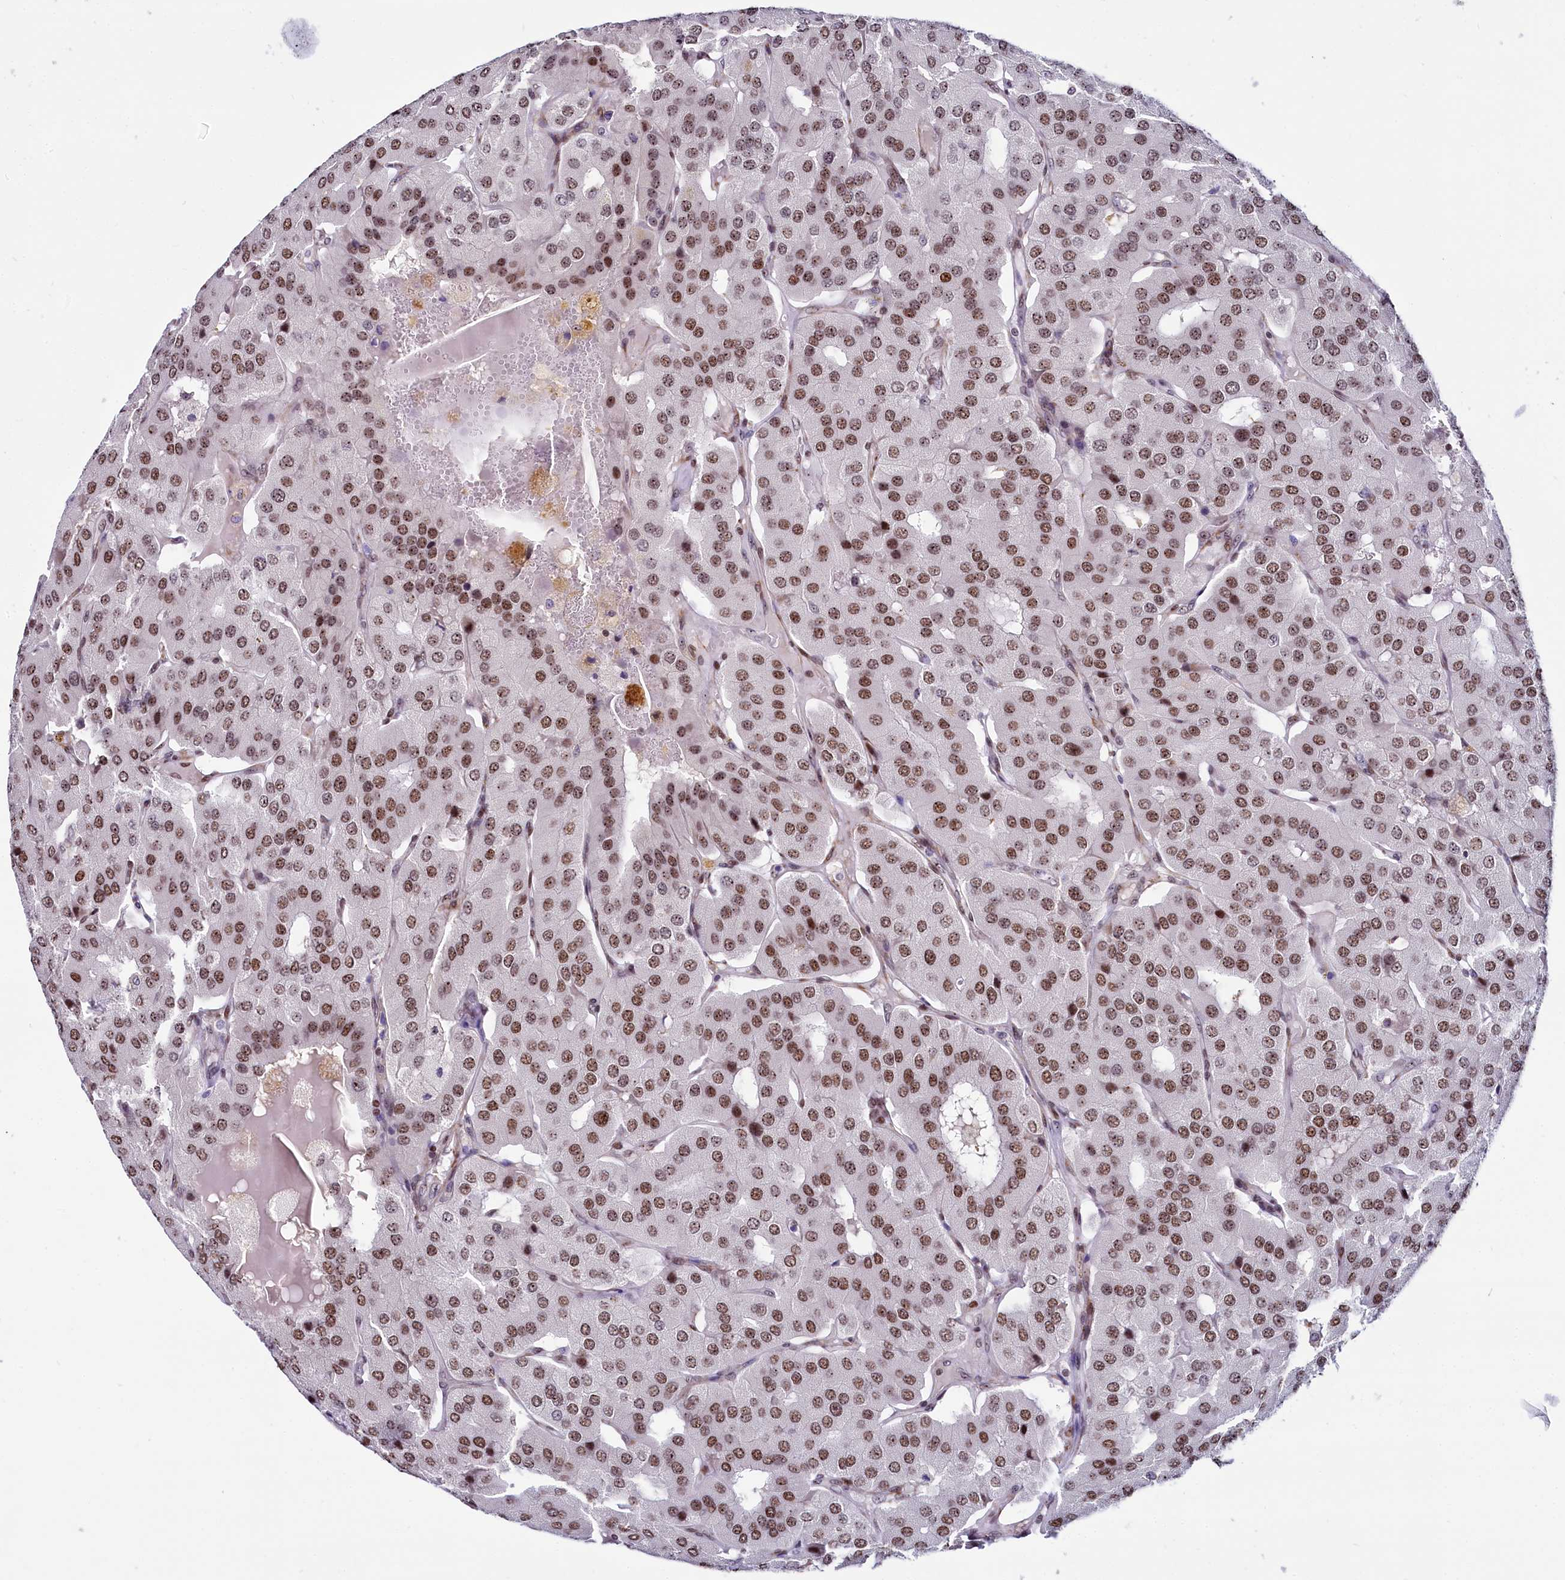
{"staining": {"intensity": "moderate", "quantity": ">75%", "location": "nuclear"}, "tissue": "parathyroid gland", "cell_type": "Glandular cells", "image_type": "normal", "snomed": [{"axis": "morphology", "description": "Normal tissue, NOS"}, {"axis": "morphology", "description": "Adenoma, NOS"}, {"axis": "topography", "description": "Parathyroid gland"}], "caption": "The immunohistochemical stain highlights moderate nuclear staining in glandular cells of normal parathyroid gland. The staining was performed using DAB (3,3'-diaminobenzidine), with brown indicating positive protein expression. Nuclei are stained blue with hematoxylin.", "gene": "TCOF1", "patient": {"sex": "female", "age": 86}}